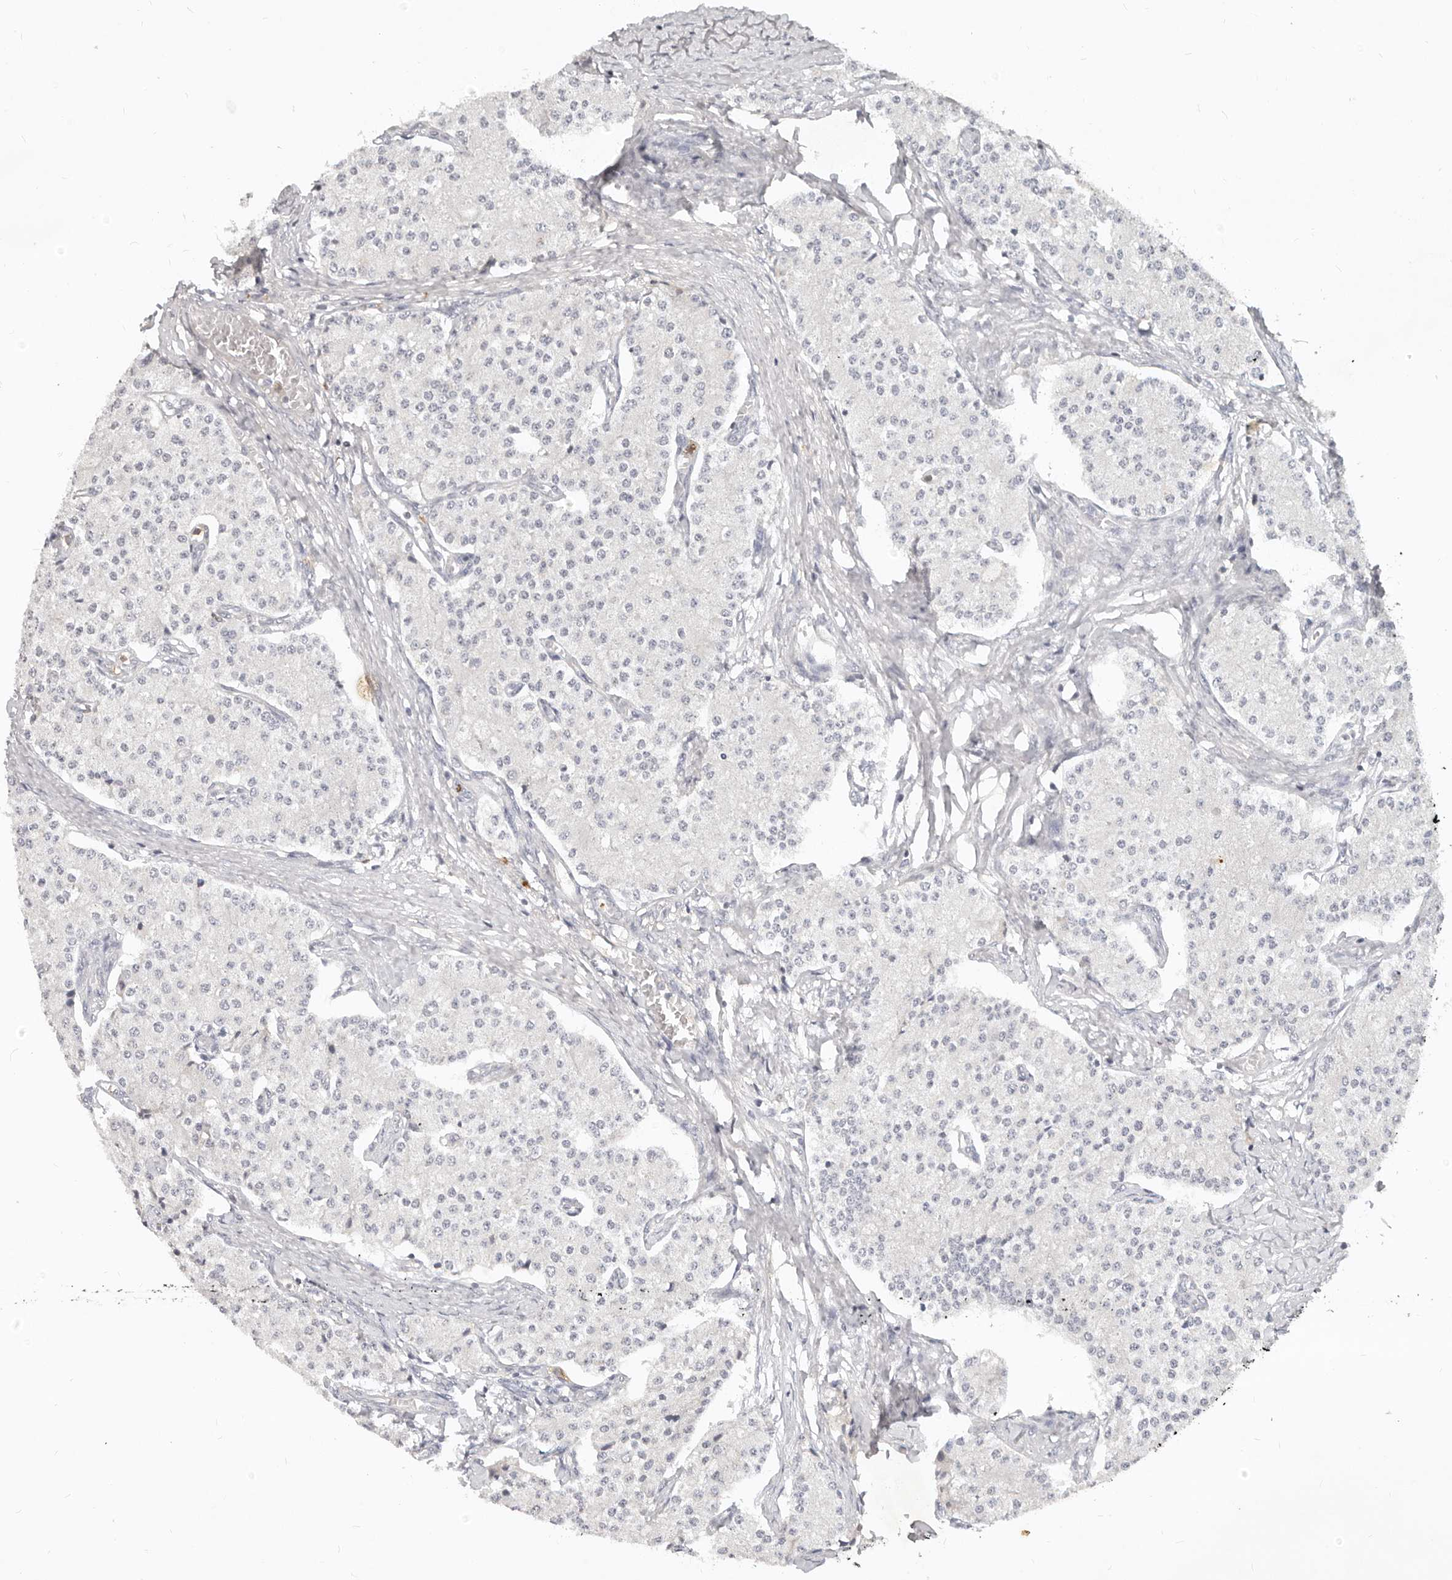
{"staining": {"intensity": "negative", "quantity": "none", "location": "none"}, "tissue": "carcinoid", "cell_type": "Tumor cells", "image_type": "cancer", "snomed": [{"axis": "morphology", "description": "Carcinoid, malignant, NOS"}, {"axis": "topography", "description": "Colon"}], "caption": "Tumor cells show no significant protein staining in malignant carcinoid. (Immunohistochemistry, brightfield microscopy, high magnification).", "gene": "USP49", "patient": {"sex": "female", "age": 52}}